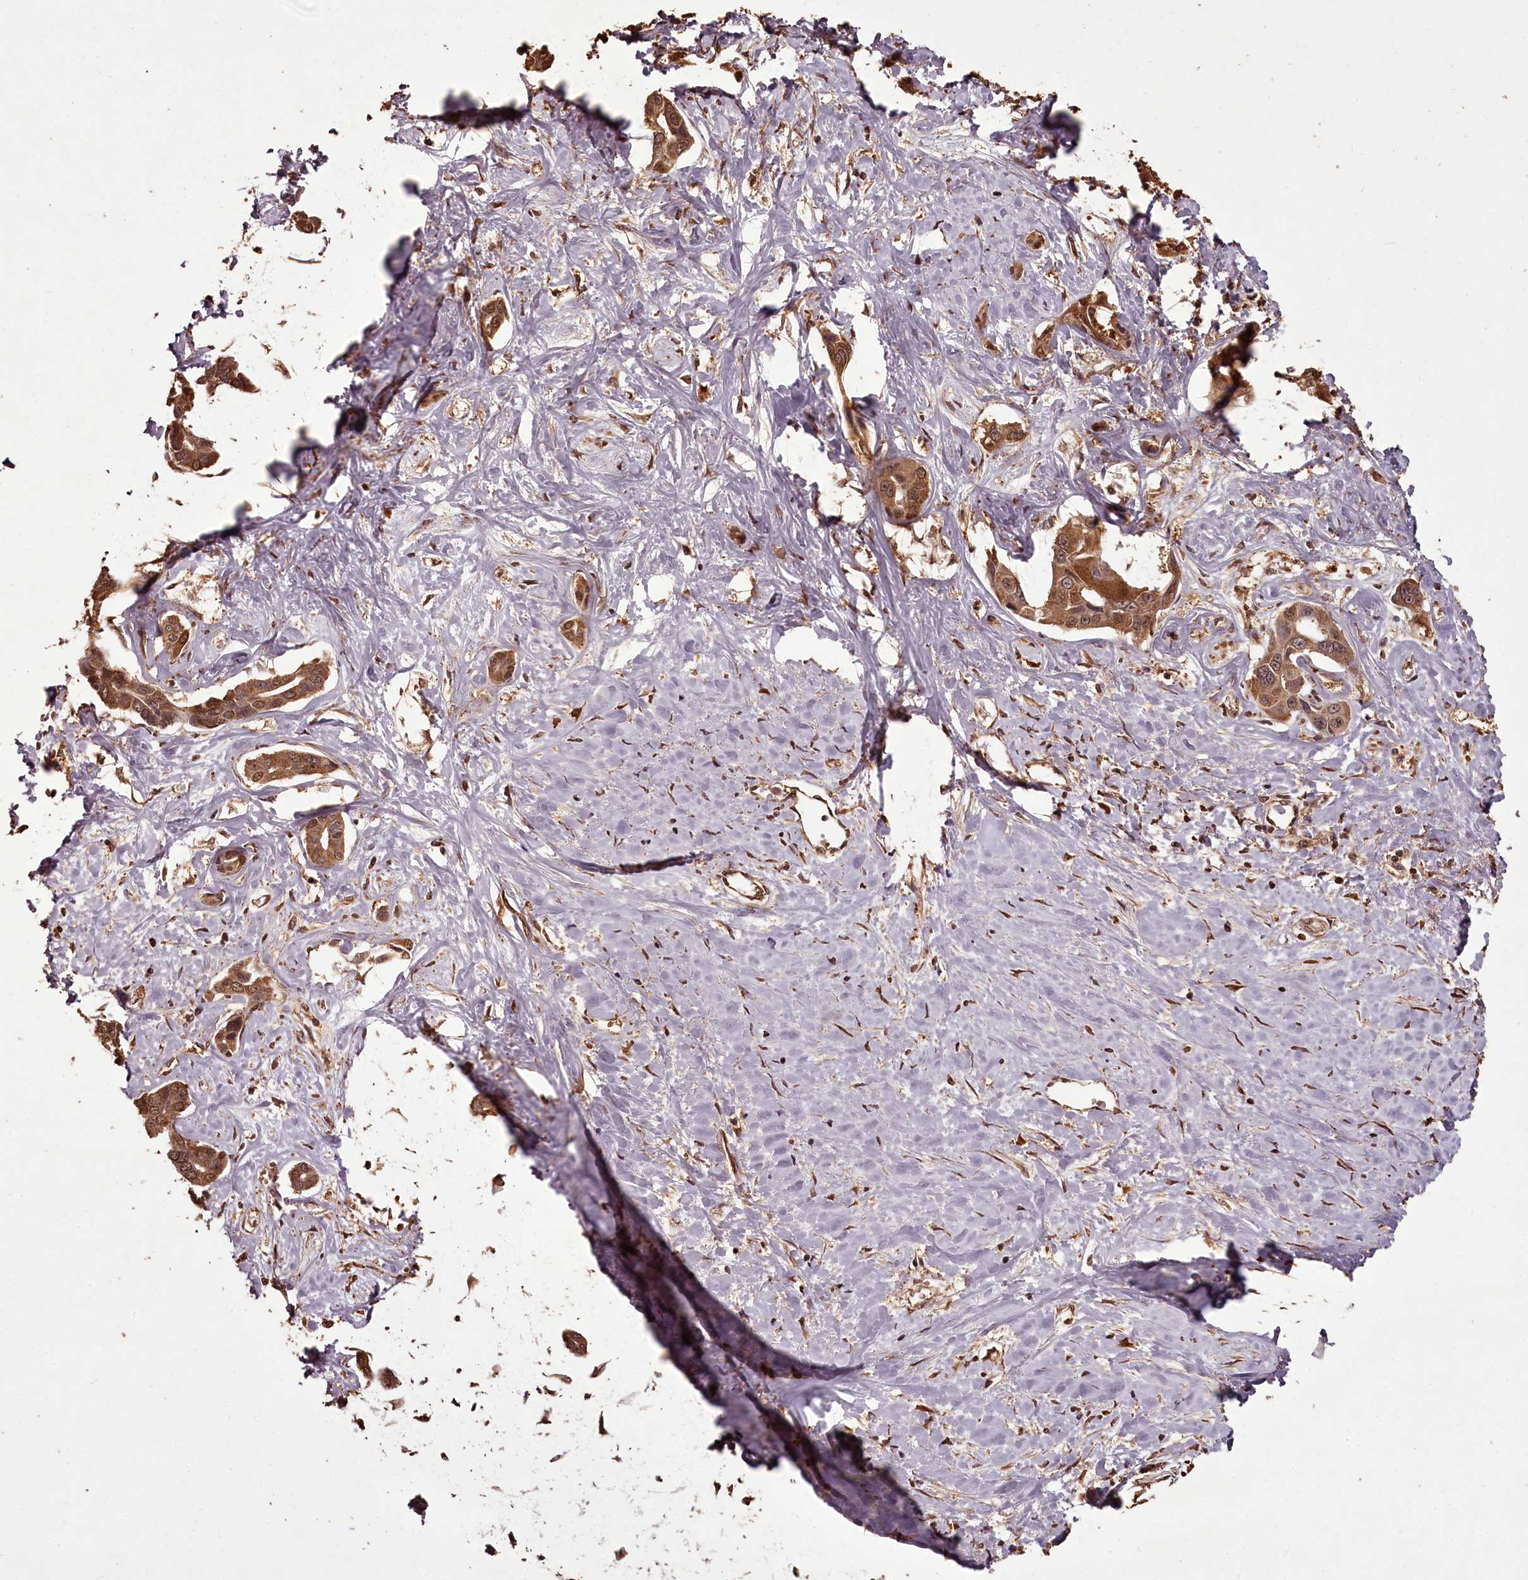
{"staining": {"intensity": "moderate", "quantity": ">75%", "location": "cytoplasmic/membranous,nuclear"}, "tissue": "liver cancer", "cell_type": "Tumor cells", "image_type": "cancer", "snomed": [{"axis": "morphology", "description": "Cholangiocarcinoma"}, {"axis": "topography", "description": "Liver"}], "caption": "An image showing moderate cytoplasmic/membranous and nuclear positivity in approximately >75% of tumor cells in liver cholangiocarcinoma, as visualized by brown immunohistochemical staining.", "gene": "NPRL2", "patient": {"sex": "male", "age": 59}}